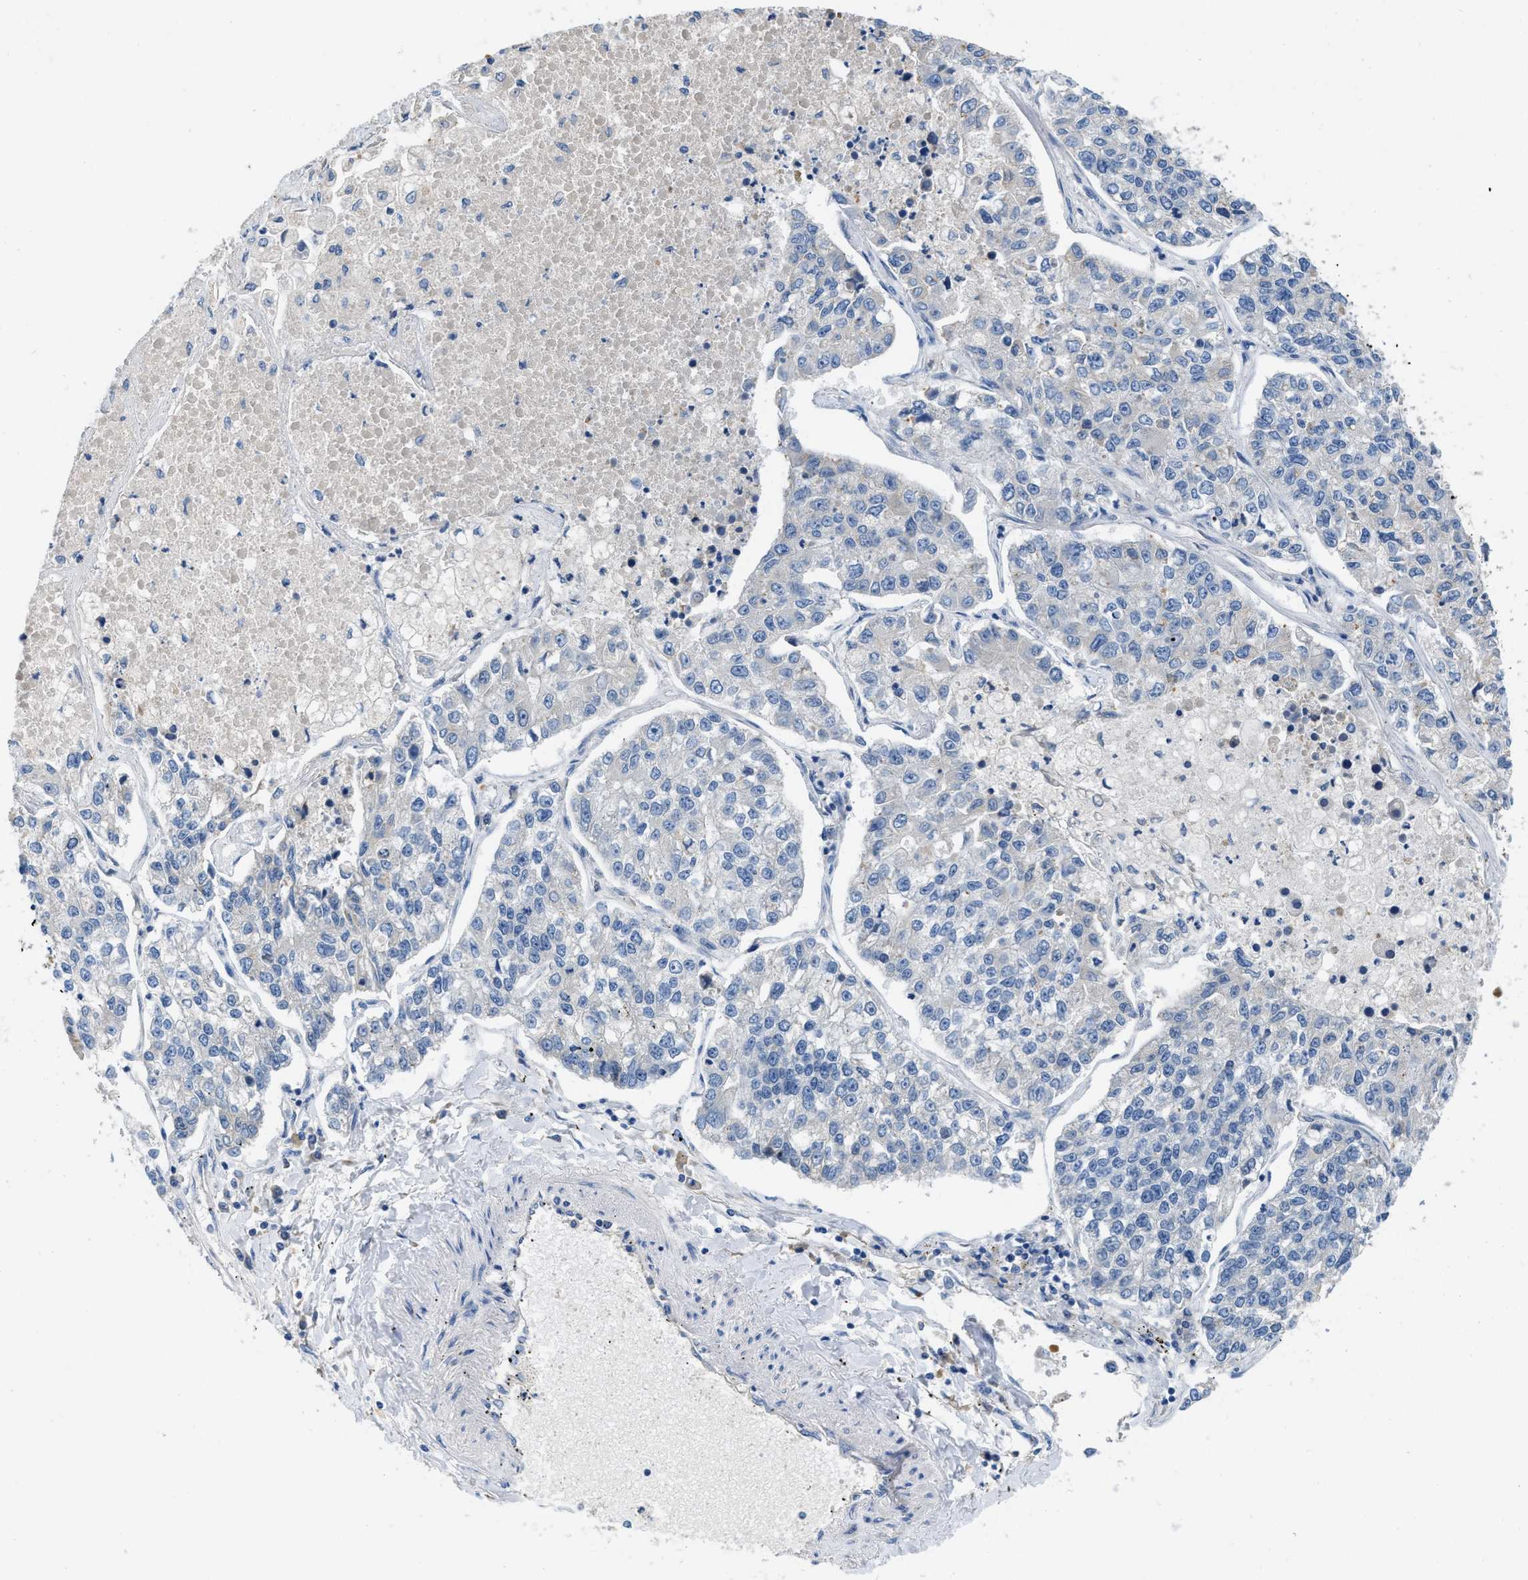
{"staining": {"intensity": "negative", "quantity": "none", "location": "none"}, "tissue": "lung cancer", "cell_type": "Tumor cells", "image_type": "cancer", "snomed": [{"axis": "morphology", "description": "Adenocarcinoma, NOS"}, {"axis": "topography", "description": "Lung"}], "caption": "This is an immunohistochemistry image of lung cancer. There is no expression in tumor cells.", "gene": "C1S", "patient": {"sex": "male", "age": 49}}